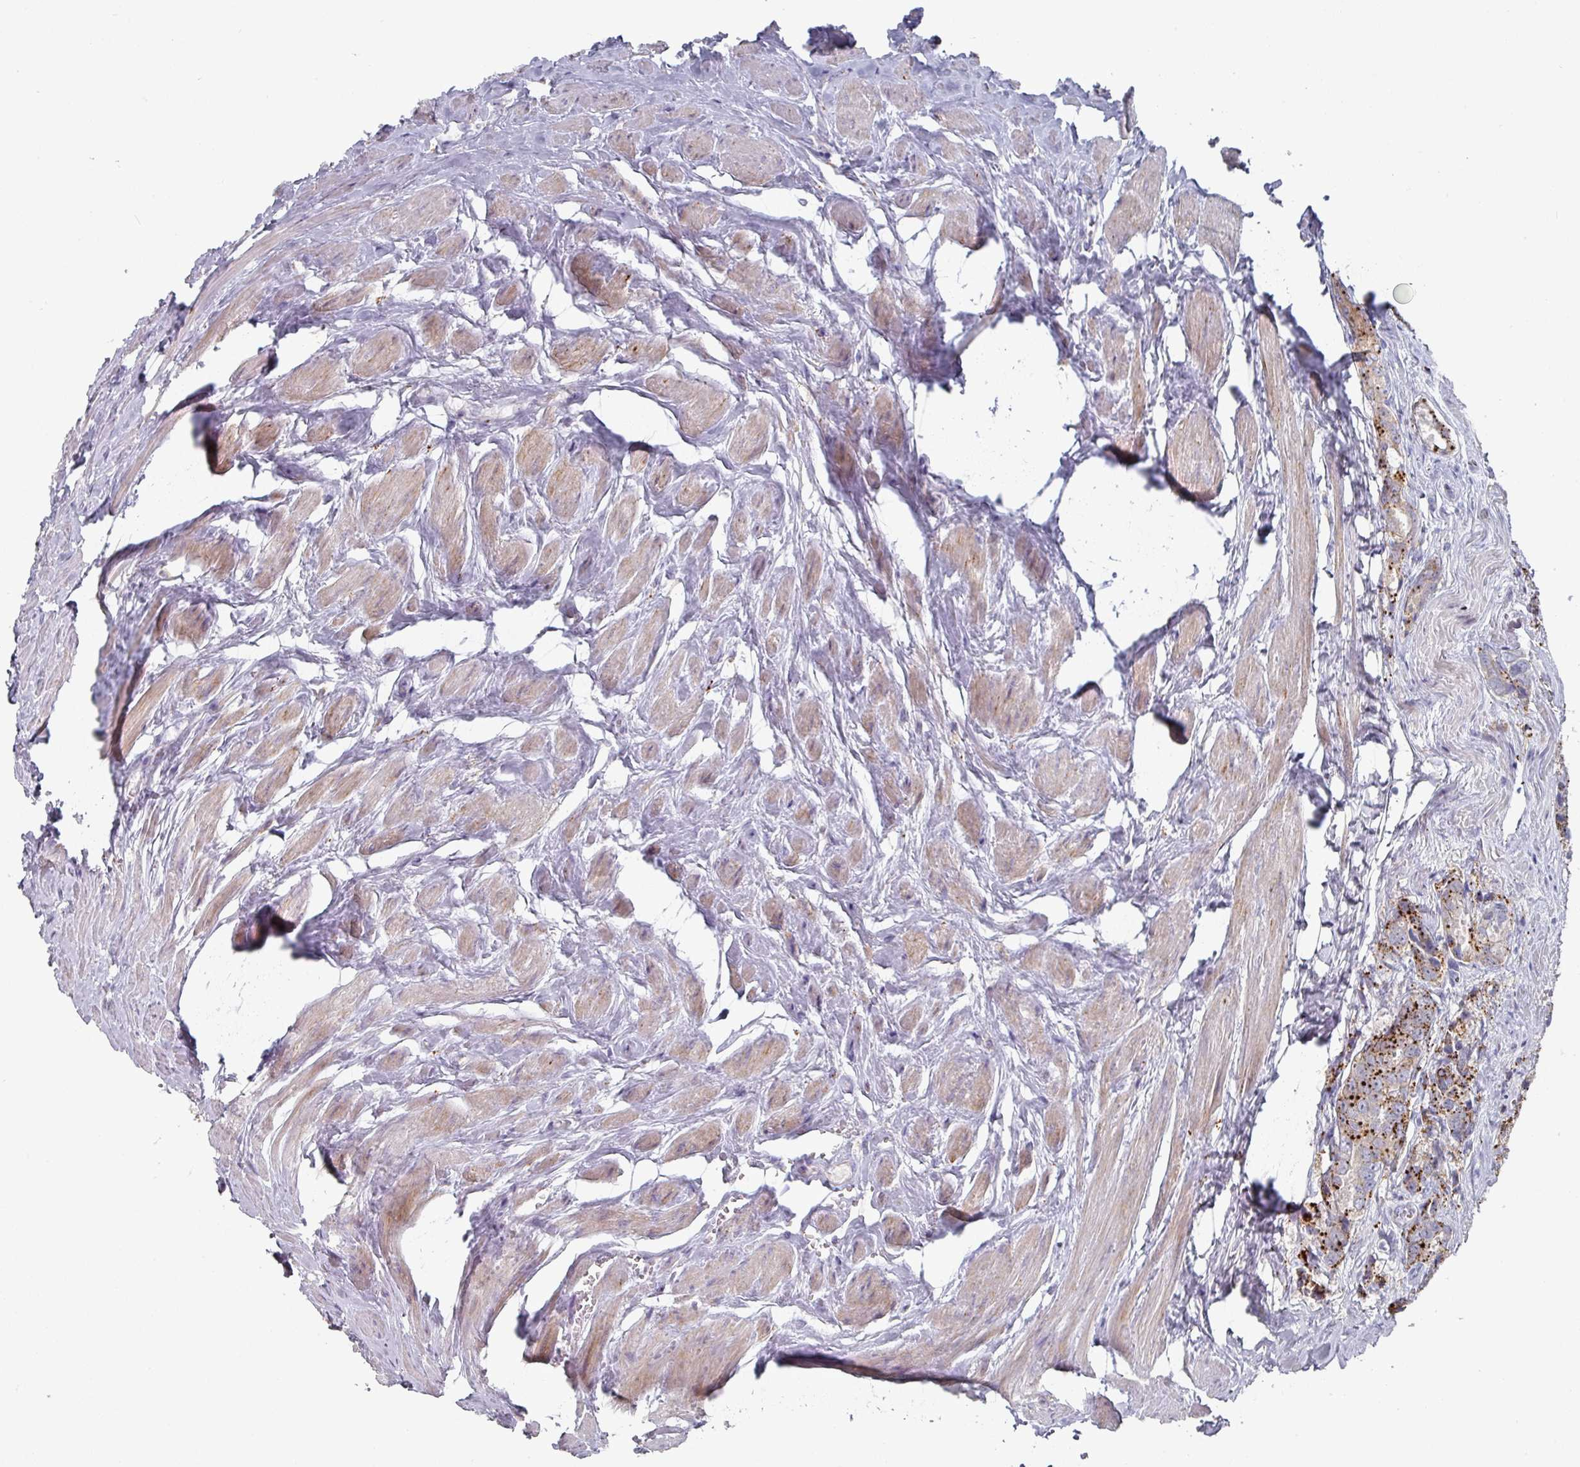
{"staining": {"intensity": "moderate", "quantity": ">75%", "location": "cytoplasmic/membranous"}, "tissue": "prostate cancer", "cell_type": "Tumor cells", "image_type": "cancer", "snomed": [{"axis": "morphology", "description": "Adenocarcinoma, Low grade"}, {"axis": "topography", "description": "Prostate"}], "caption": "Immunohistochemical staining of prostate cancer (adenocarcinoma (low-grade)) reveals moderate cytoplasmic/membranous protein positivity in approximately >75% of tumor cells.", "gene": "NT5C1A", "patient": {"sex": "male", "age": 68}}